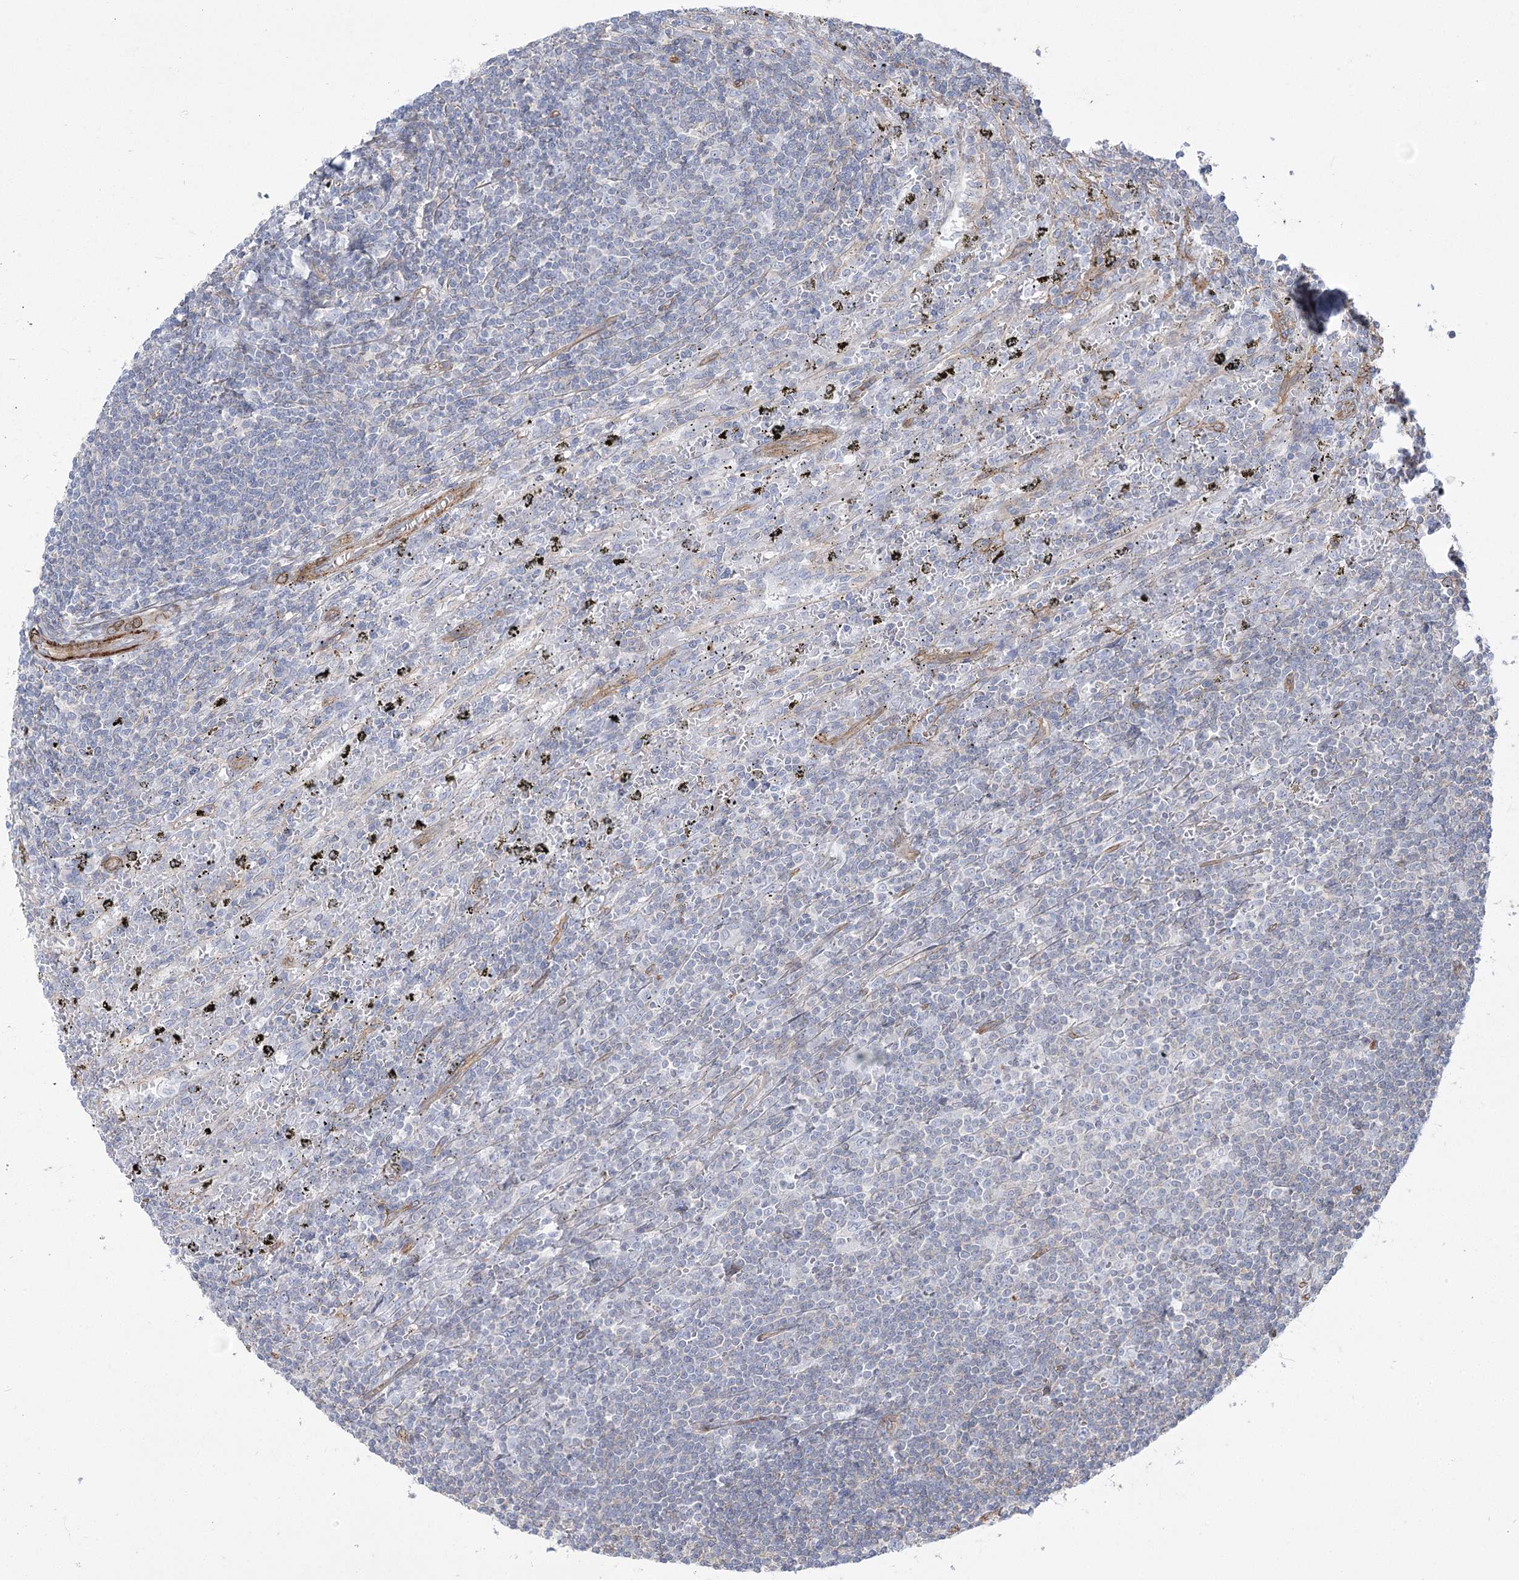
{"staining": {"intensity": "negative", "quantity": "none", "location": "none"}, "tissue": "lymphoma", "cell_type": "Tumor cells", "image_type": "cancer", "snomed": [{"axis": "morphology", "description": "Malignant lymphoma, non-Hodgkin's type, Low grade"}, {"axis": "topography", "description": "Spleen"}], "caption": "The photomicrograph shows no significant expression in tumor cells of malignant lymphoma, non-Hodgkin's type (low-grade). Brightfield microscopy of immunohistochemistry (IHC) stained with DAB (brown) and hematoxylin (blue), captured at high magnification.", "gene": "PLEKHA5", "patient": {"sex": "male", "age": 76}}